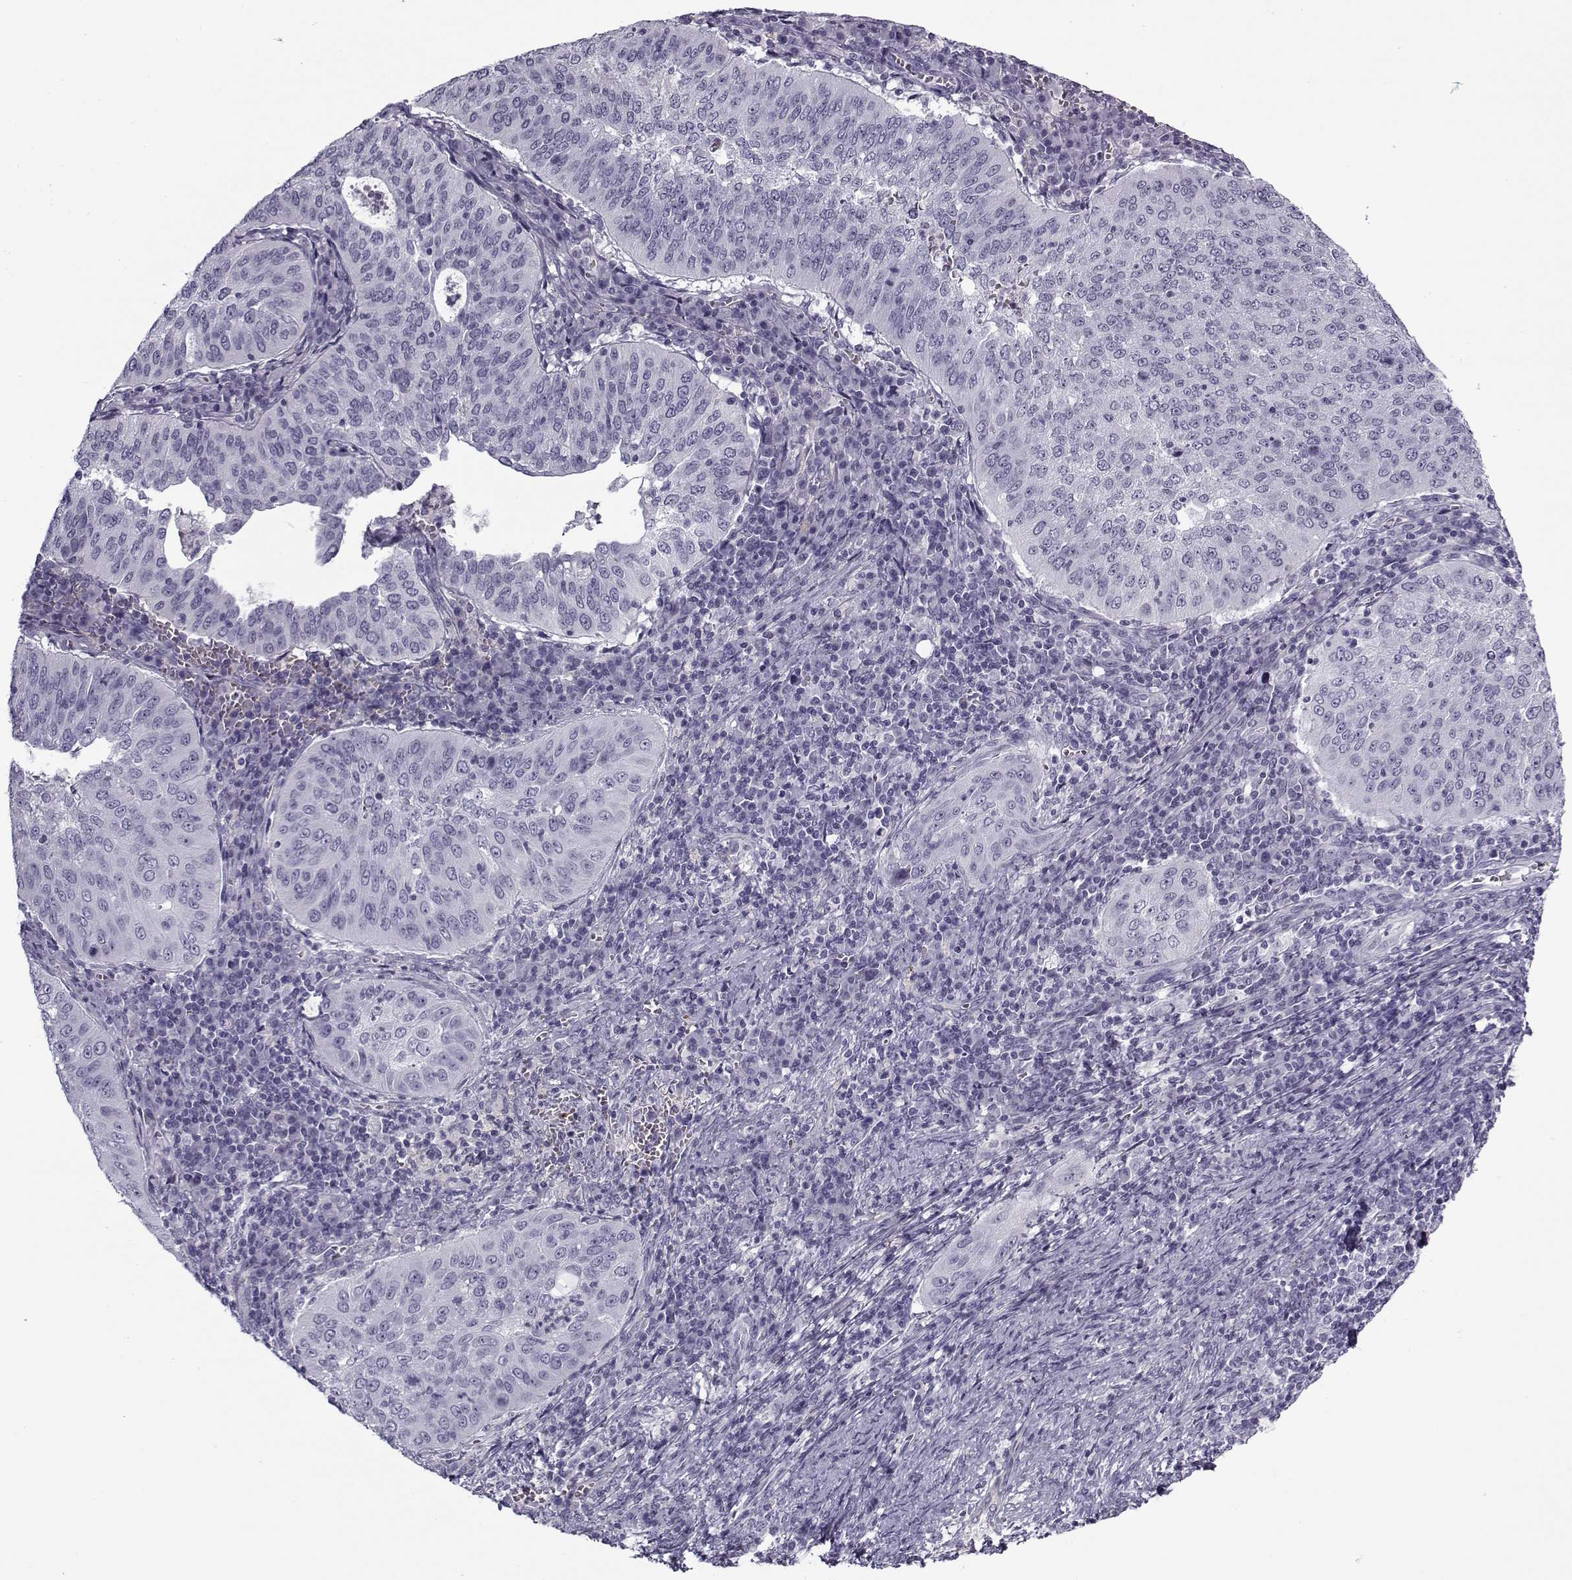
{"staining": {"intensity": "negative", "quantity": "none", "location": "none"}, "tissue": "cervical cancer", "cell_type": "Tumor cells", "image_type": "cancer", "snomed": [{"axis": "morphology", "description": "Squamous cell carcinoma, NOS"}, {"axis": "topography", "description": "Cervix"}], "caption": "An immunohistochemistry (IHC) photomicrograph of squamous cell carcinoma (cervical) is shown. There is no staining in tumor cells of squamous cell carcinoma (cervical).", "gene": "SNCA", "patient": {"sex": "female", "age": 39}}